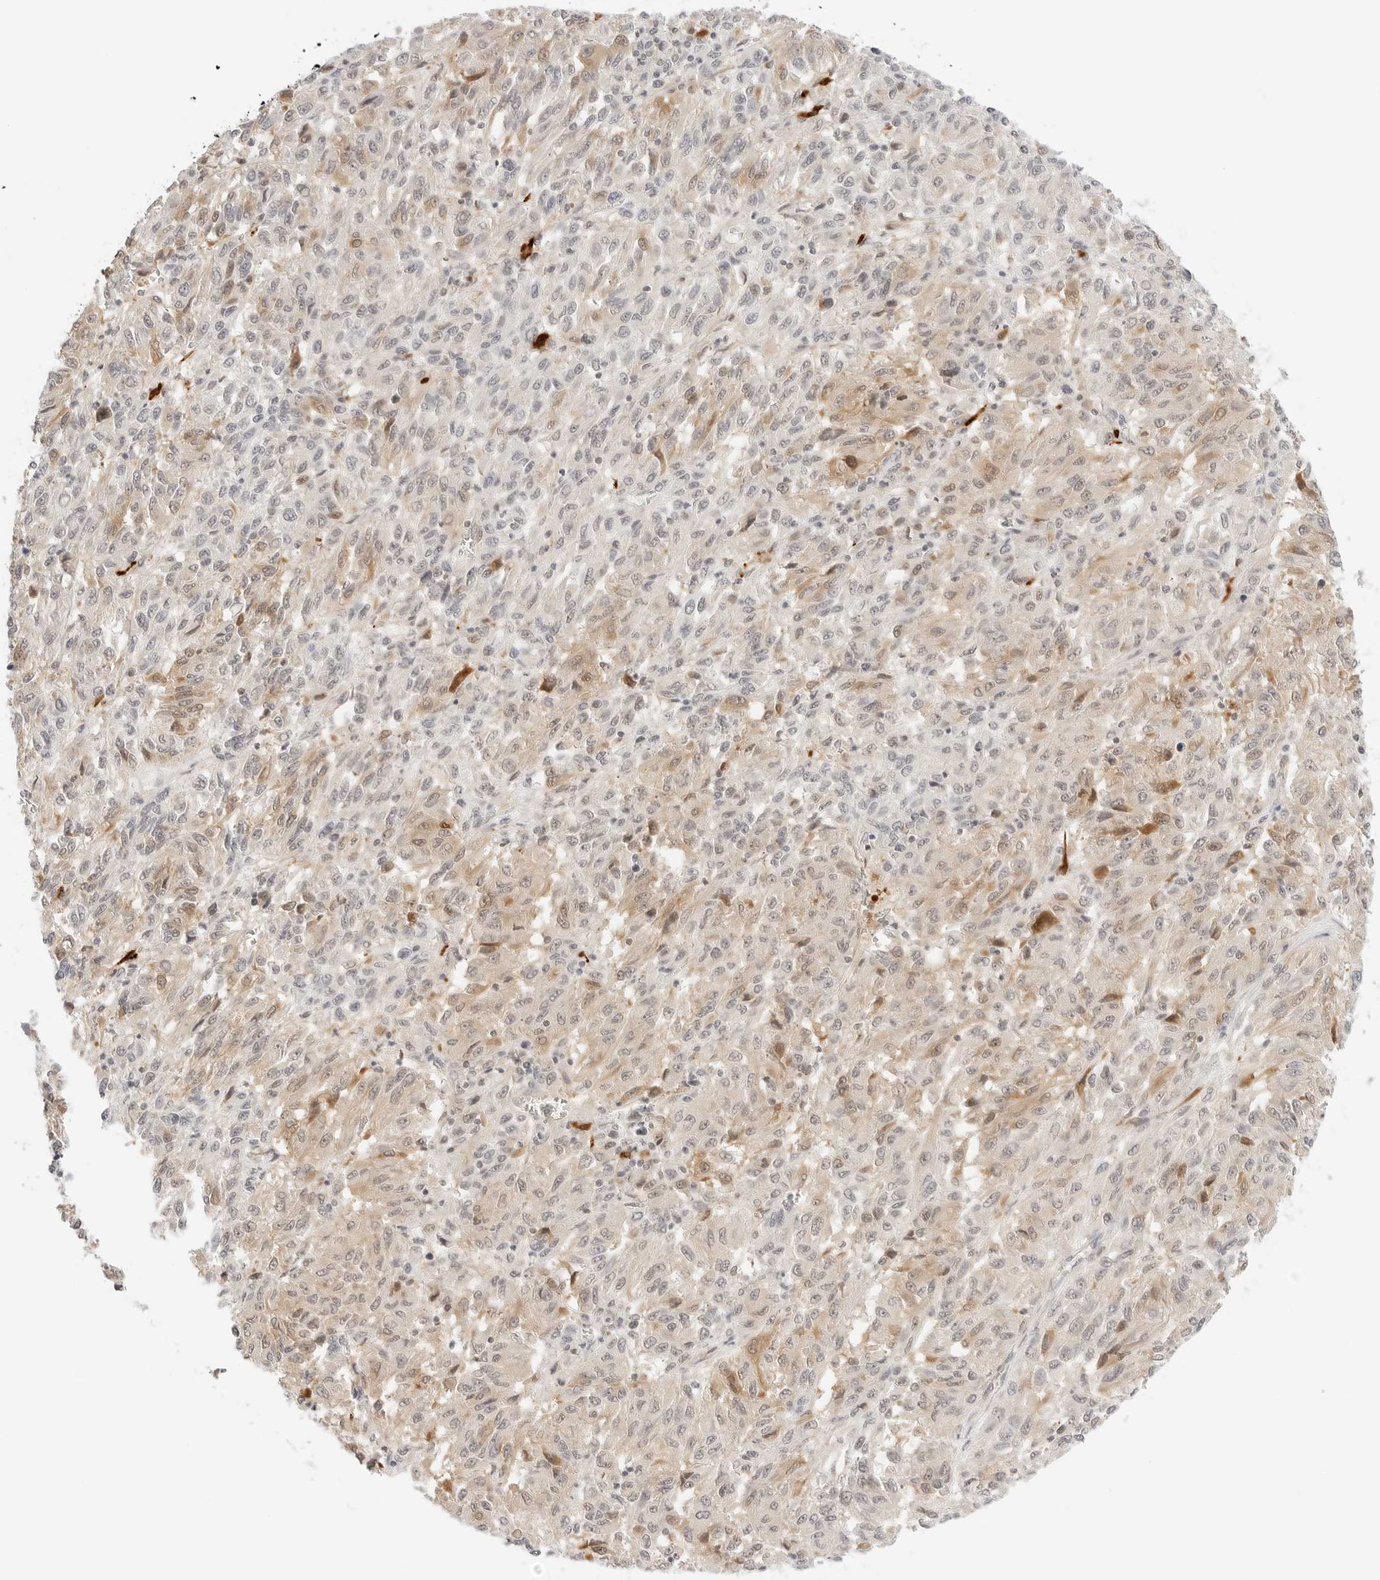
{"staining": {"intensity": "weak", "quantity": "25%-75%", "location": "cytoplasmic/membranous,nuclear"}, "tissue": "melanoma", "cell_type": "Tumor cells", "image_type": "cancer", "snomed": [{"axis": "morphology", "description": "Malignant melanoma, Metastatic site"}, {"axis": "topography", "description": "Lung"}], "caption": "Immunohistochemical staining of malignant melanoma (metastatic site) exhibits low levels of weak cytoplasmic/membranous and nuclear protein expression in about 25%-75% of tumor cells.", "gene": "TEKT2", "patient": {"sex": "male", "age": 64}}